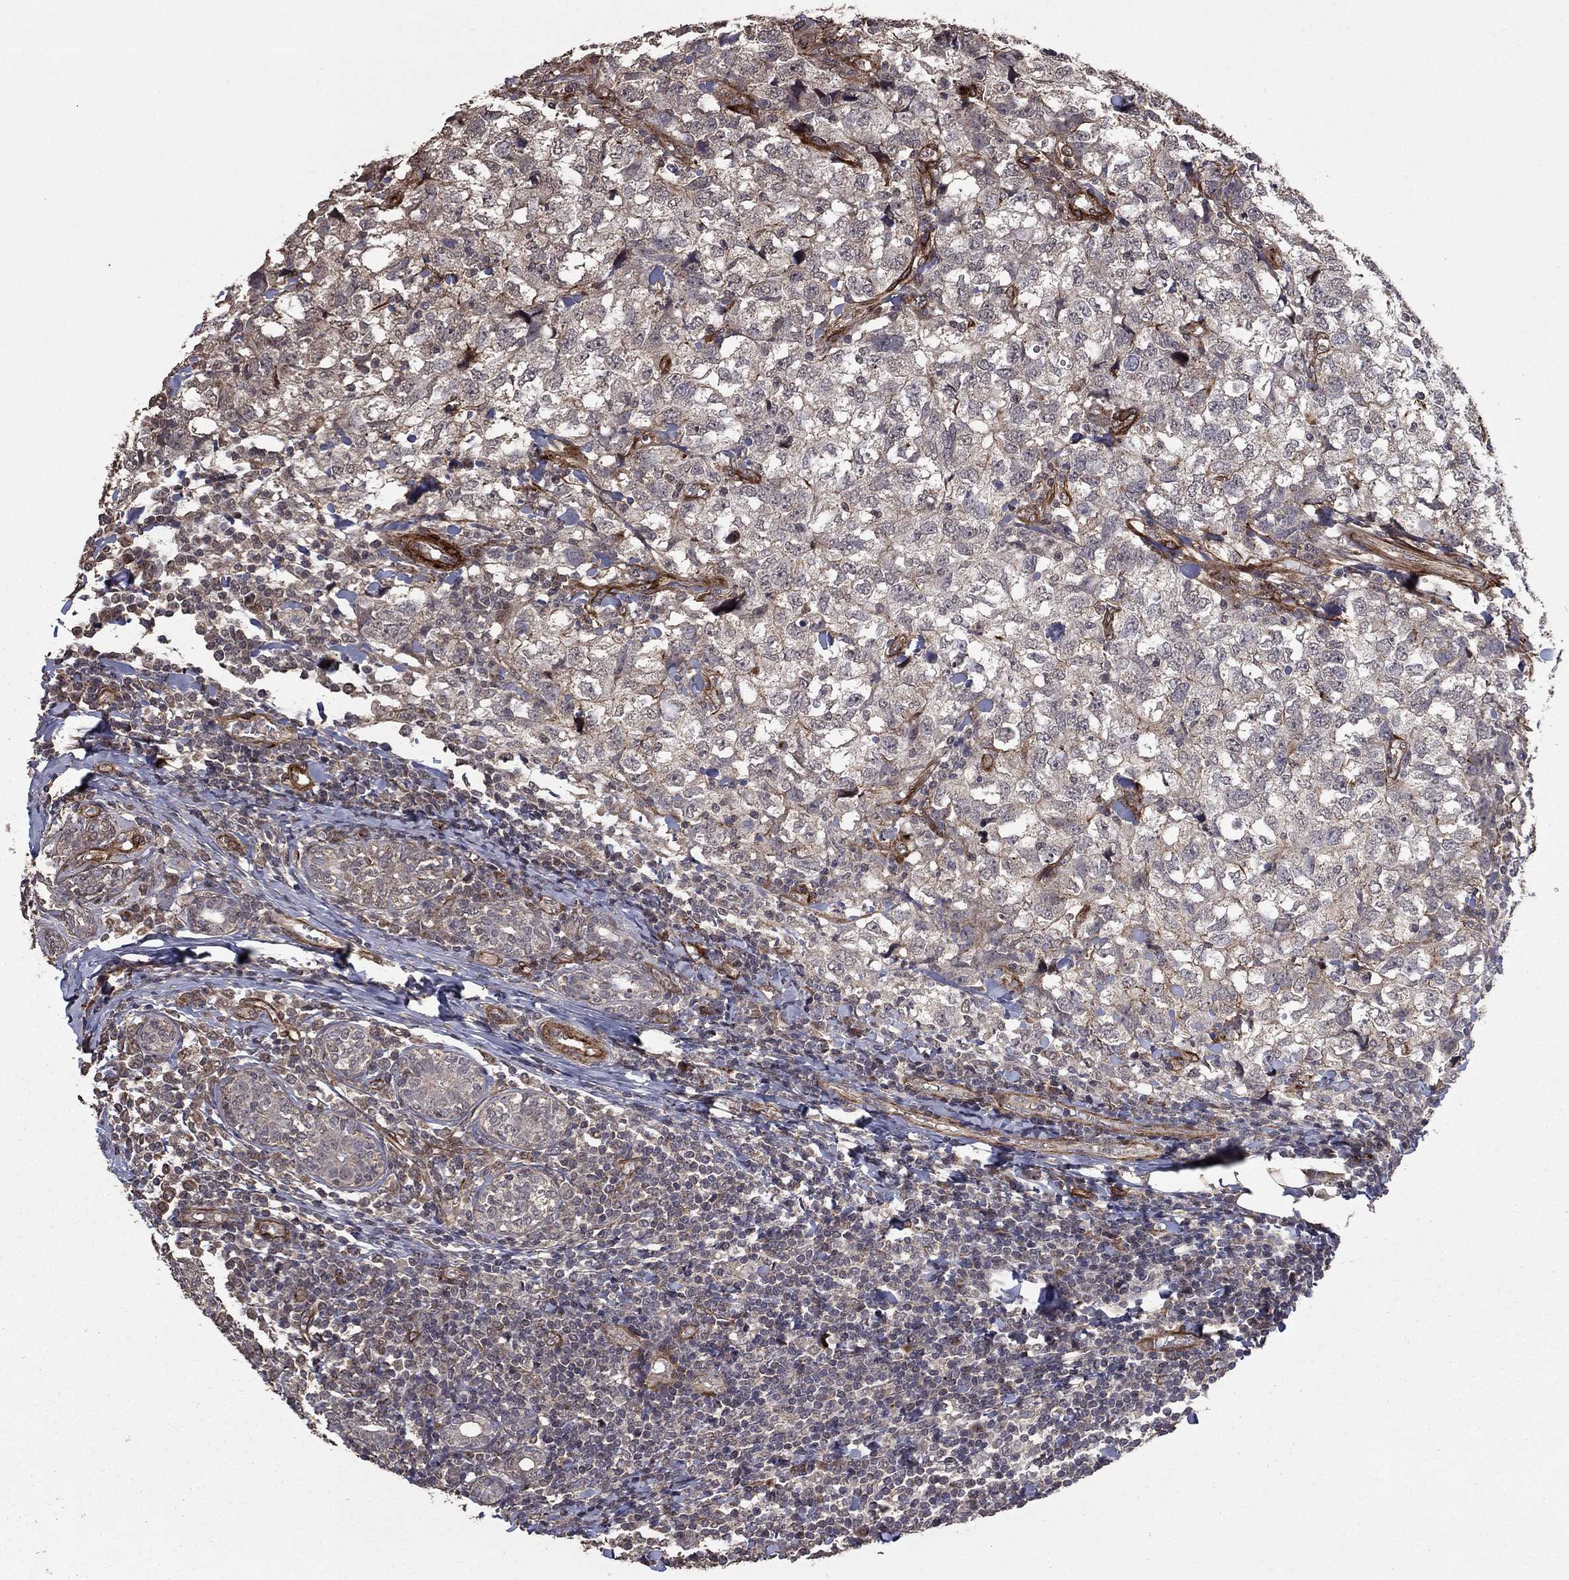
{"staining": {"intensity": "negative", "quantity": "none", "location": "none"}, "tissue": "breast cancer", "cell_type": "Tumor cells", "image_type": "cancer", "snomed": [{"axis": "morphology", "description": "Duct carcinoma"}, {"axis": "topography", "description": "Breast"}], "caption": "Immunohistochemistry (IHC) photomicrograph of human breast cancer stained for a protein (brown), which displays no staining in tumor cells.", "gene": "COL18A1", "patient": {"sex": "female", "age": 30}}